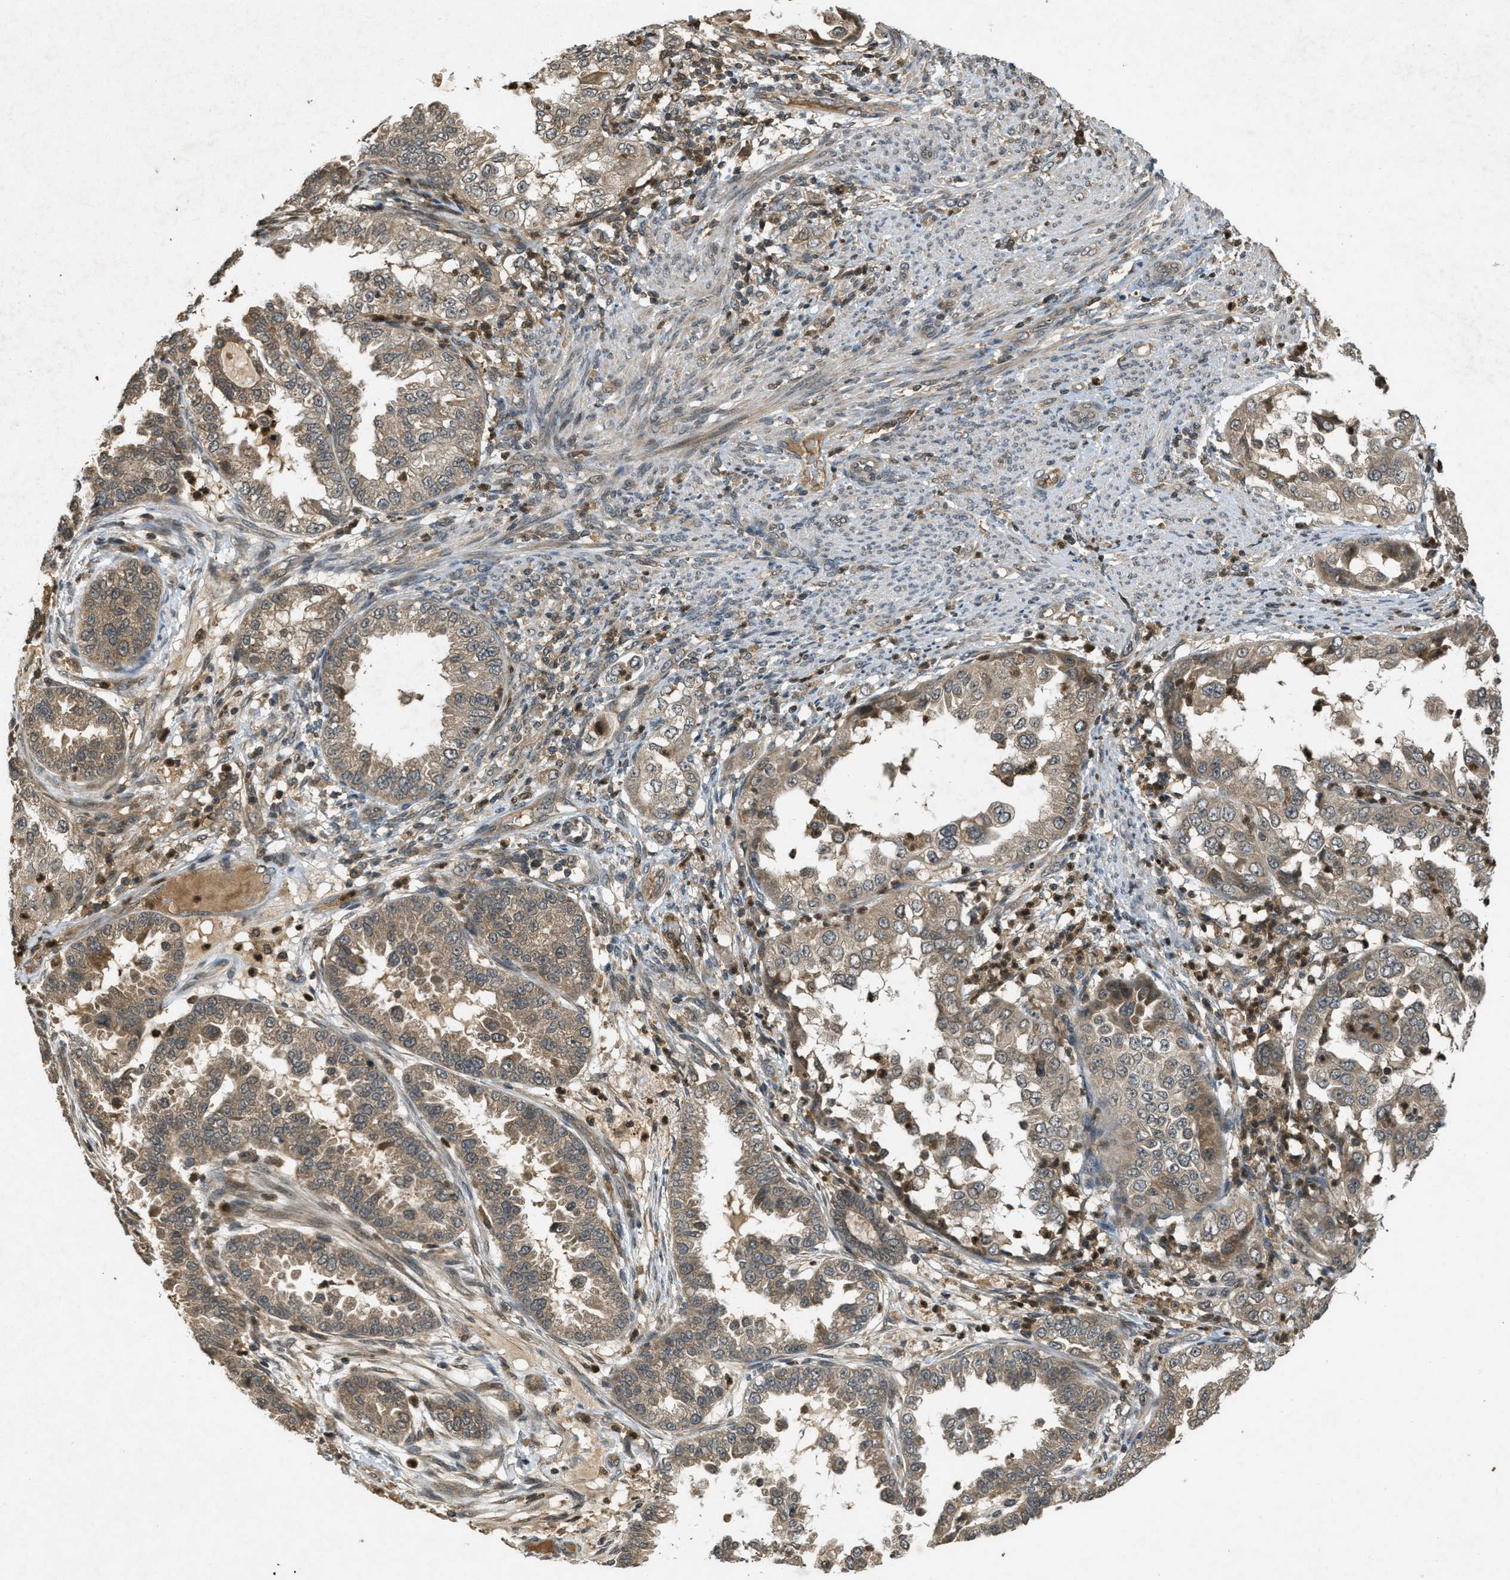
{"staining": {"intensity": "moderate", "quantity": ">75%", "location": "cytoplasmic/membranous"}, "tissue": "endometrial cancer", "cell_type": "Tumor cells", "image_type": "cancer", "snomed": [{"axis": "morphology", "description": "Adenocarcinoma, NOS"}, {"axis": "topography", "description": "Endometrium"}], "caption": "Tumor cells reveal medium levels of moderate cytoplasmic/membranous staining in approximately >75% of cells in human endometrial cancer (adenocarcinoma).", "gene": "ATG7", "patient": {"sex": "female", "age": 85}}